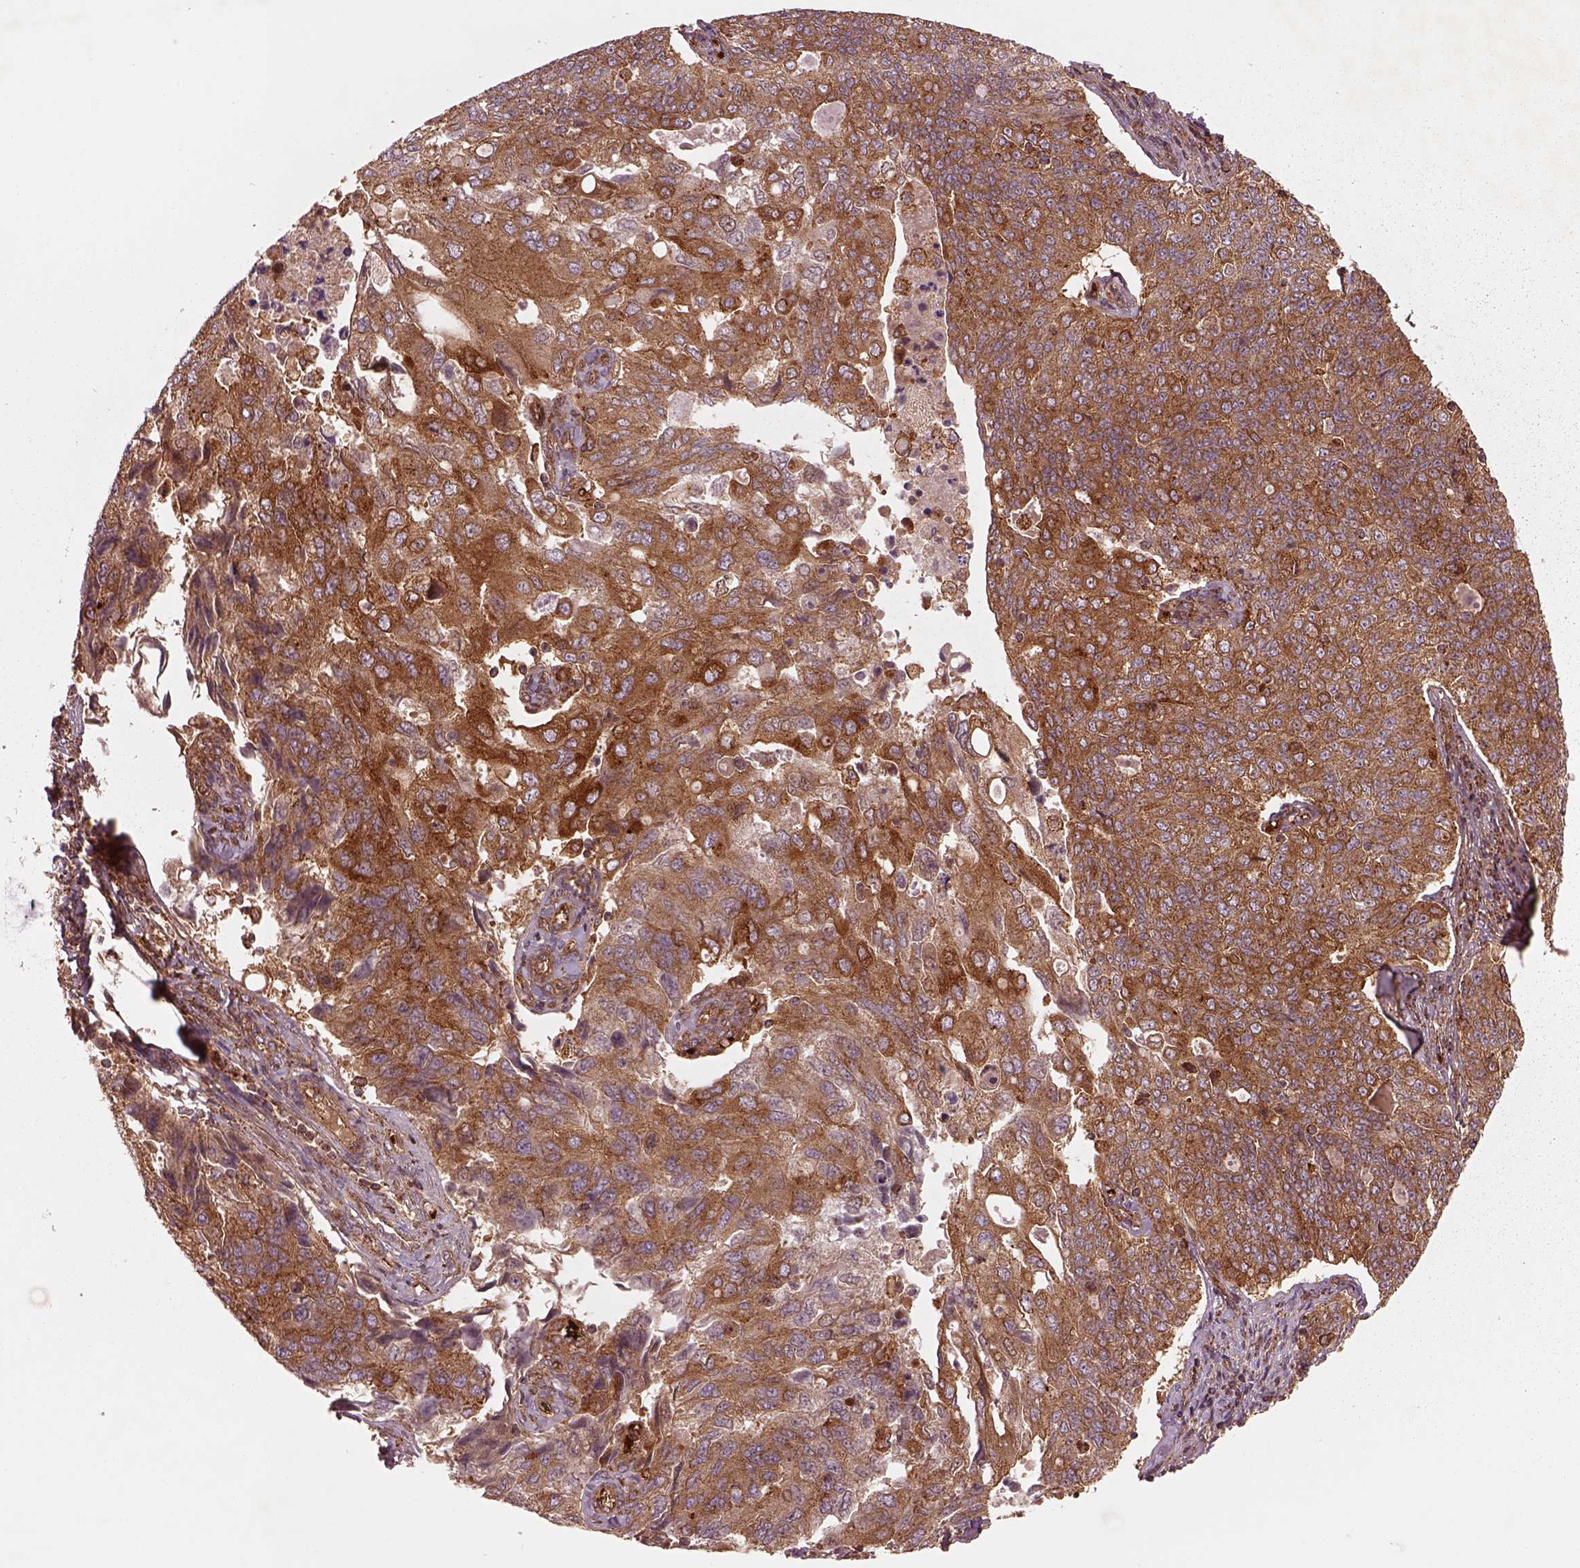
{"staining": {"intensity": "strong", "quantity": "25%-75%", "location": "cytoplasmic/membranous"}, "tissue": "endometrial cancer", "cell_type": "Tumor cells", "image_type": "cancer", "snomed": [{"axis": "morphology", "description": "Adenocarcinoma, NOS"}, {"axis": "topography", "description": "Endometrium"}], "caption": "Immunohistochemistry staining of endometrial adenocarcinoma, which exhibits high levels of strong cytoplasmic/membranous positivity in about 25%-75% of tumor cells indicating strong cytoplasmic/membranous protein positivity. The staining was performed using DAB (brown) for protein detection and nuclei were counterstained in hematoxylin (blue).", "gene": "WASHC2A", "patient": {"sex": "female", "age": 43}}